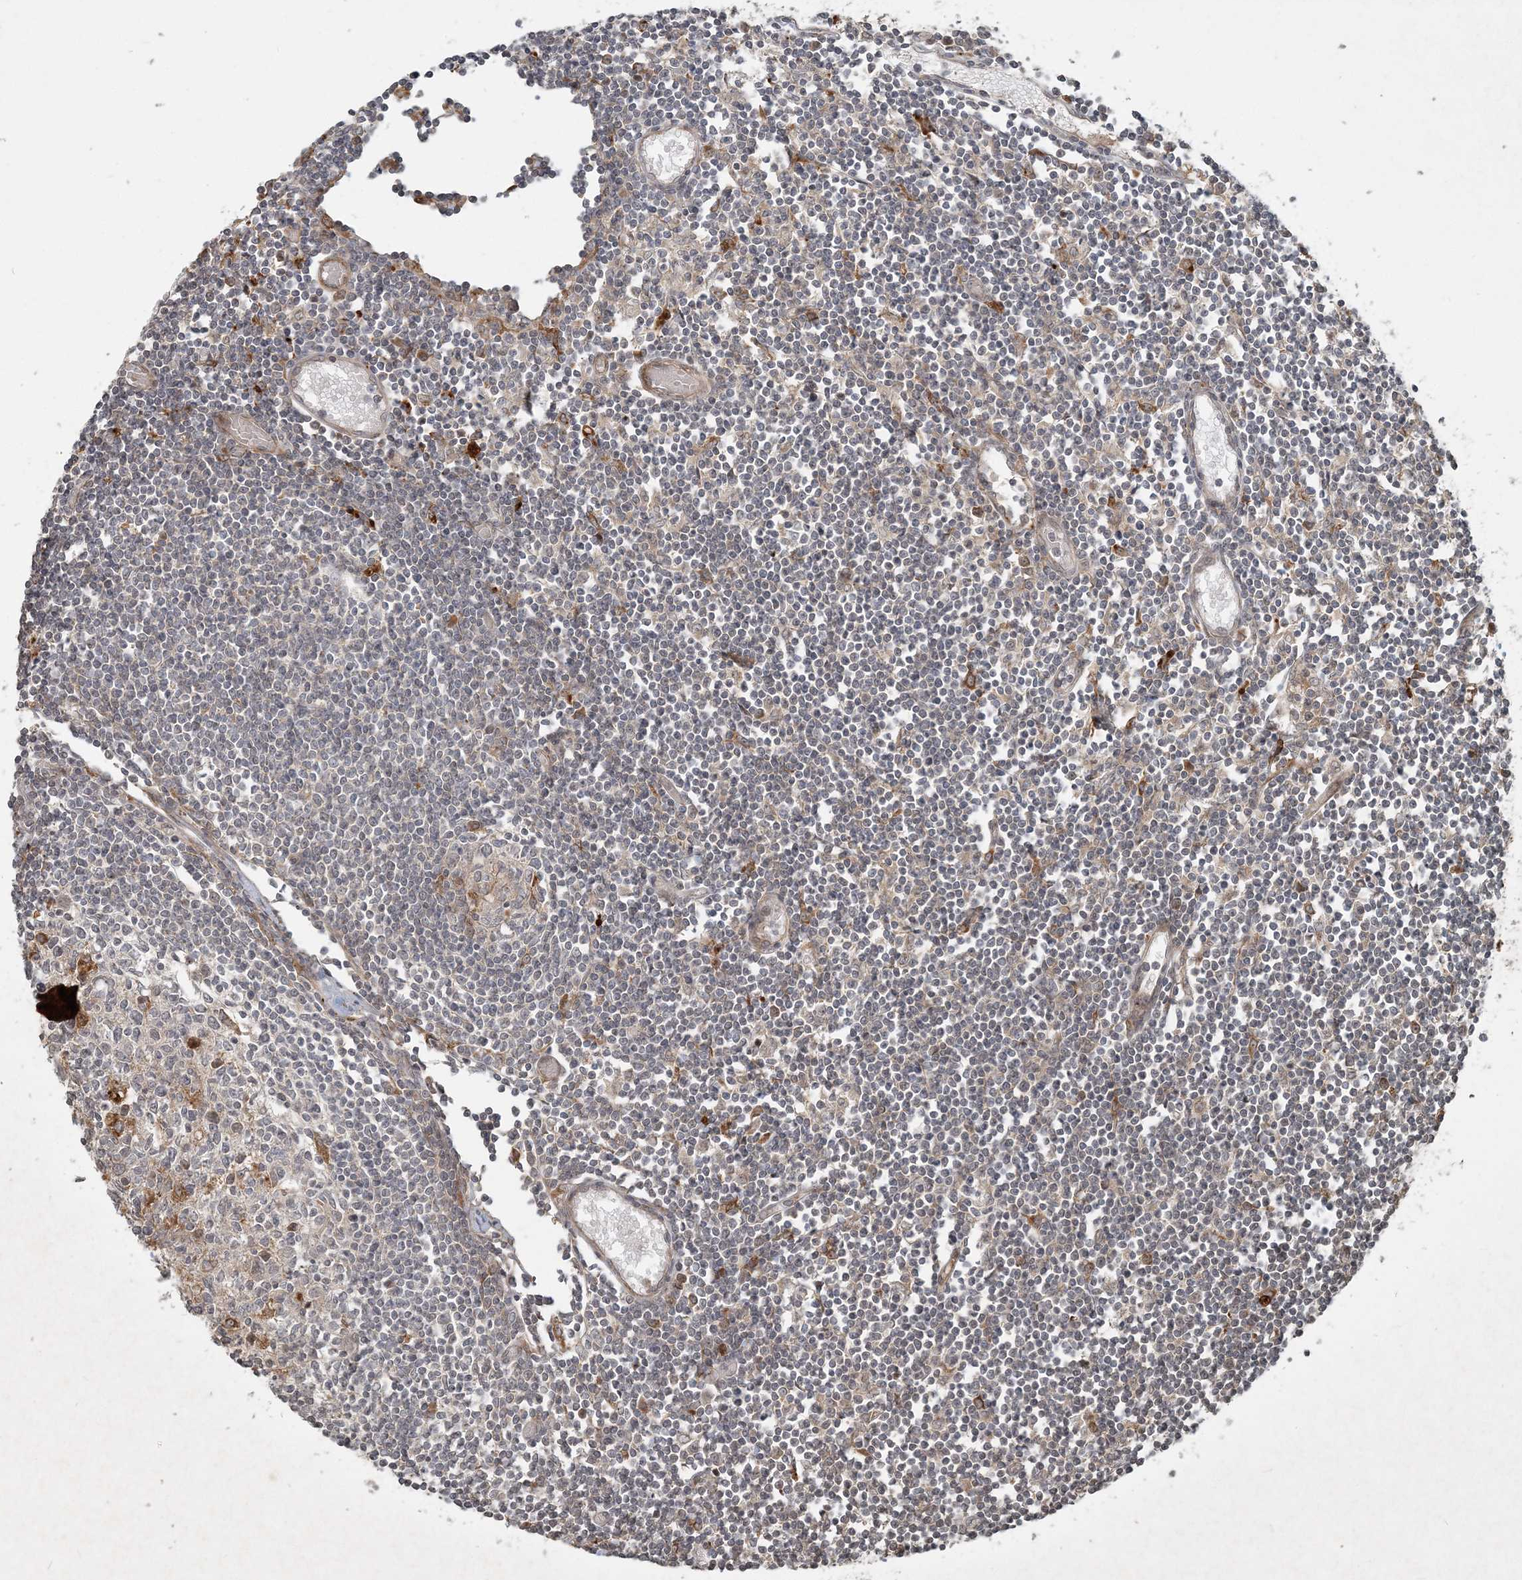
{"staining": {"intensity": "moderate", "quantity": "<25%", "location": "cytoplasmic/membranous"}, "tissue": "lymph node", "cell_type": "Germinal center cells", "image_type": "normal", "snomed": [{"axis": "morphology", "description": "Normal tissue, NOS"}, {"axis": "topography", "description": "Lymph node"}], "caption": "Protein staining of unremarkable lymph node reveals moderate cytoplasmic/membranous staining in approximately <25% of germinal center cells. (DAB IHC with brightfield microscopy, high magnification).", "gene": "NARS1", "patient": {"sex": "female", "age": 11}}